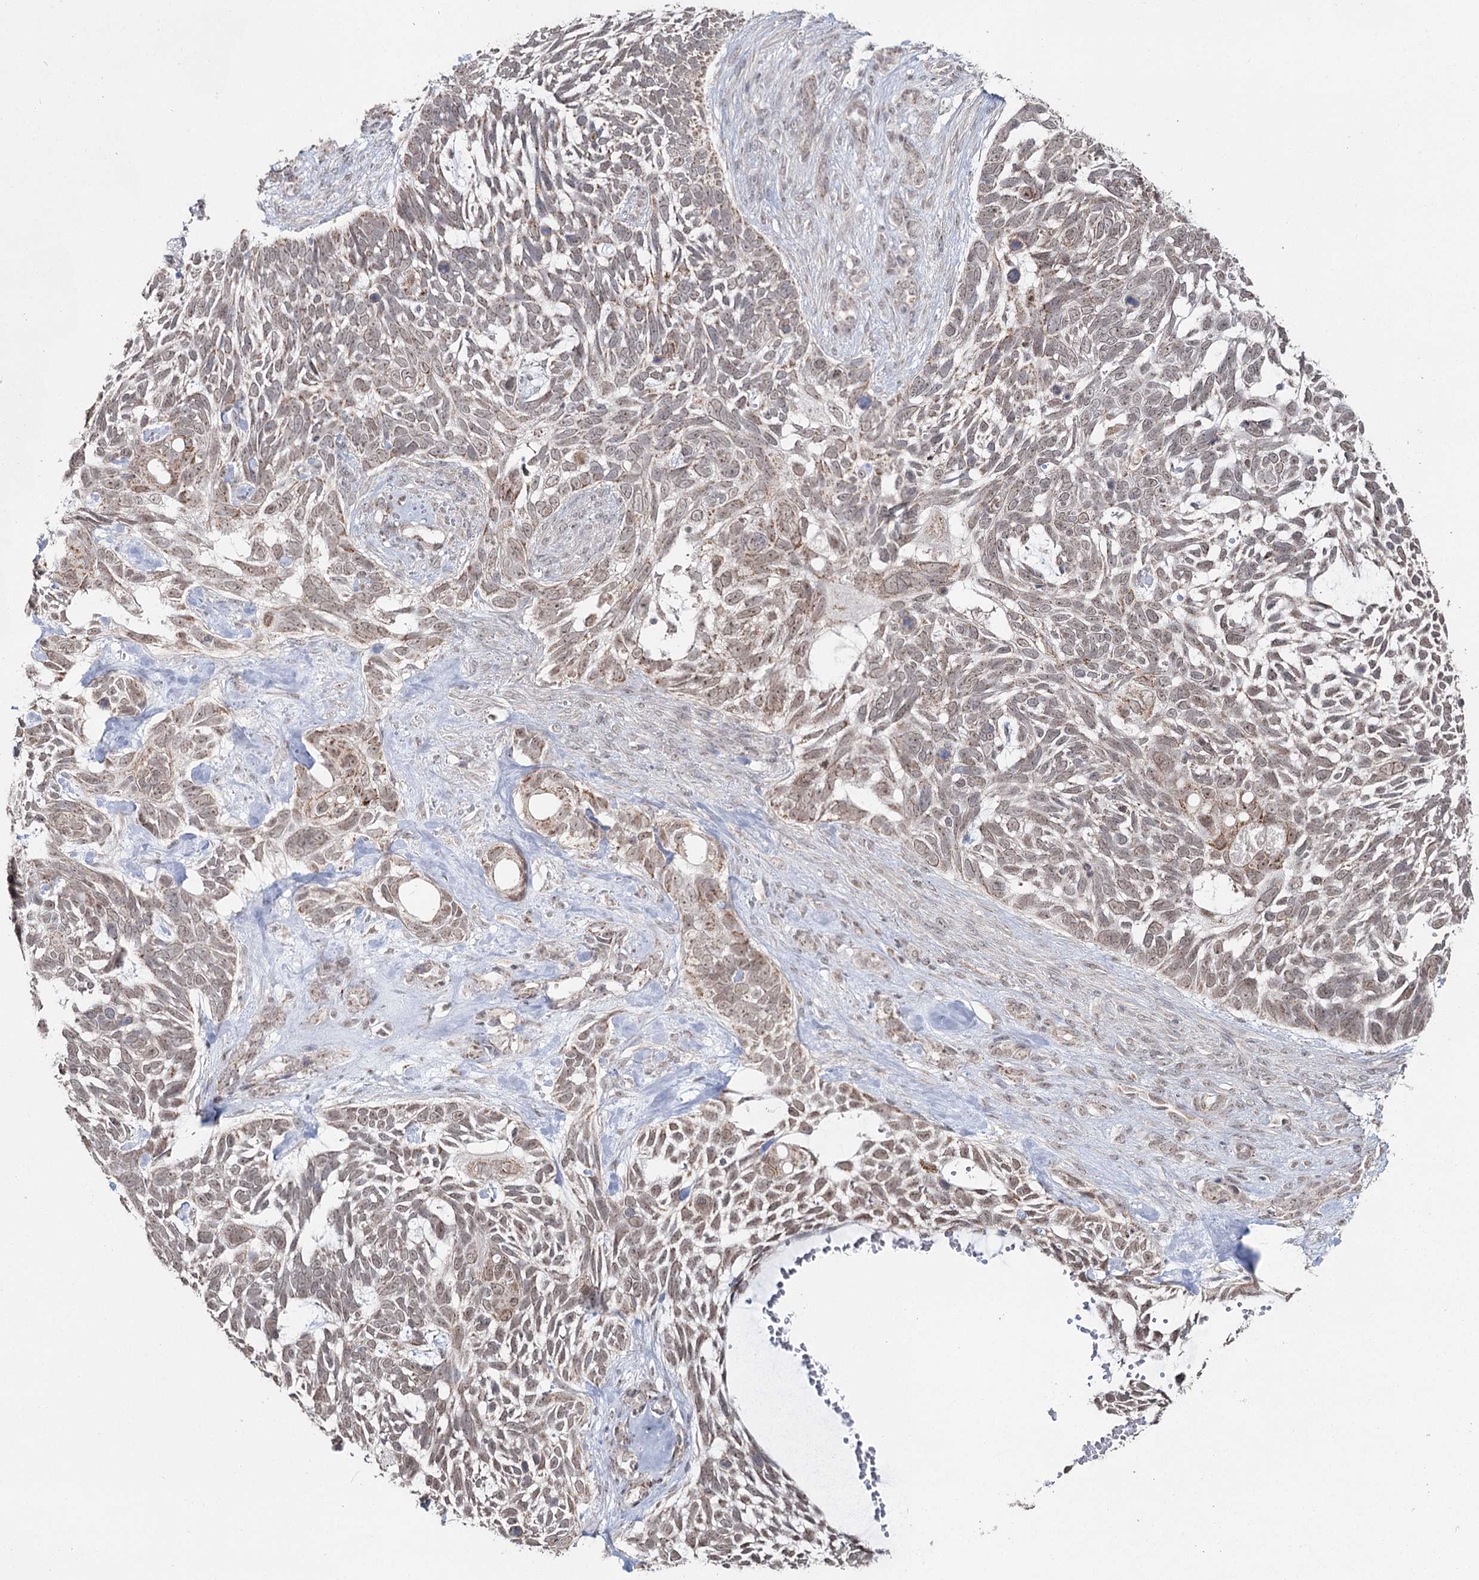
{"staining": {"intensity": "weak", "quantity": ">75%", "location": "cytoplasmic/membranous,nuclear"}, "tissue": "skin cancer", "cell_type": "Tumor cells", "image_type": "cancer", "snomed": [{"axis": "morphology", "description": "Basal cell carcinoma"}, {"axis": "topography", "description": "Skin"}], "caption": "A micrograph of human basal cell carcinoma (skin) stained for a protein demonstrates weak cytoplasmic/membranous and nuclear brown staining in tumor cells.", "gene": "PDHX", "patient": {"sex": "male", "age": 88}}